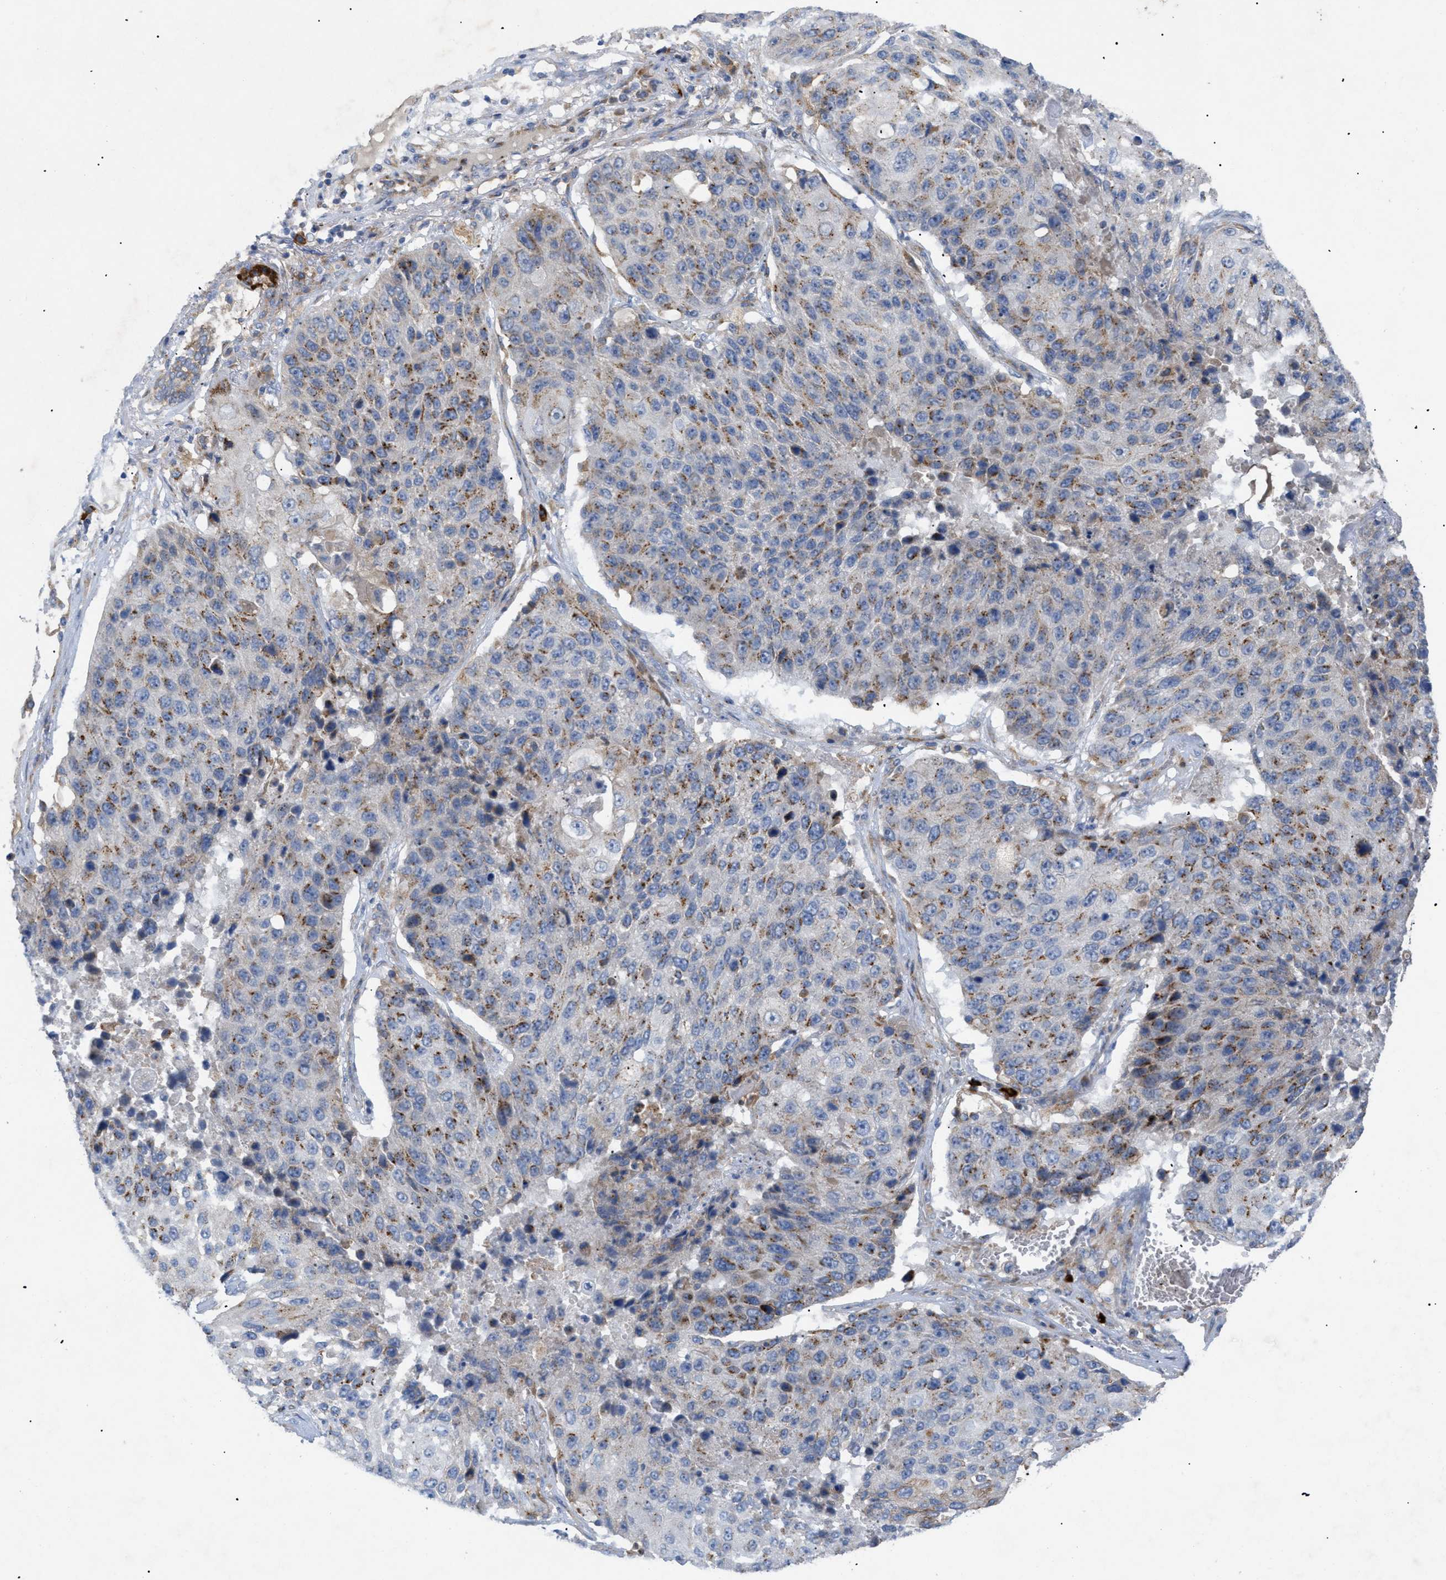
{"staining": {"intensity": "moderate", "quantity": "25%-75%", "location": "cytoplasmic/membranous"}, "tissue": "lung cancer", "cell_type": "Tumor cells", "image_type": "cancer", "snomed": [{"axis": "morphology", "description": "Squamous cell carcinoma, NOS"}, {"axis": "topography", "description": "Lung"}], "caption": "An image of squamous cell carcinoma (lung) stained for a protein displays moderate cytoplasmic/membranous brown staining in tumor cells. (brown staining indicates protein expression, while blue staining denotes nuclei).", "gene": "SLC50A1", "patient": {"sex": "male", "age": 61}}